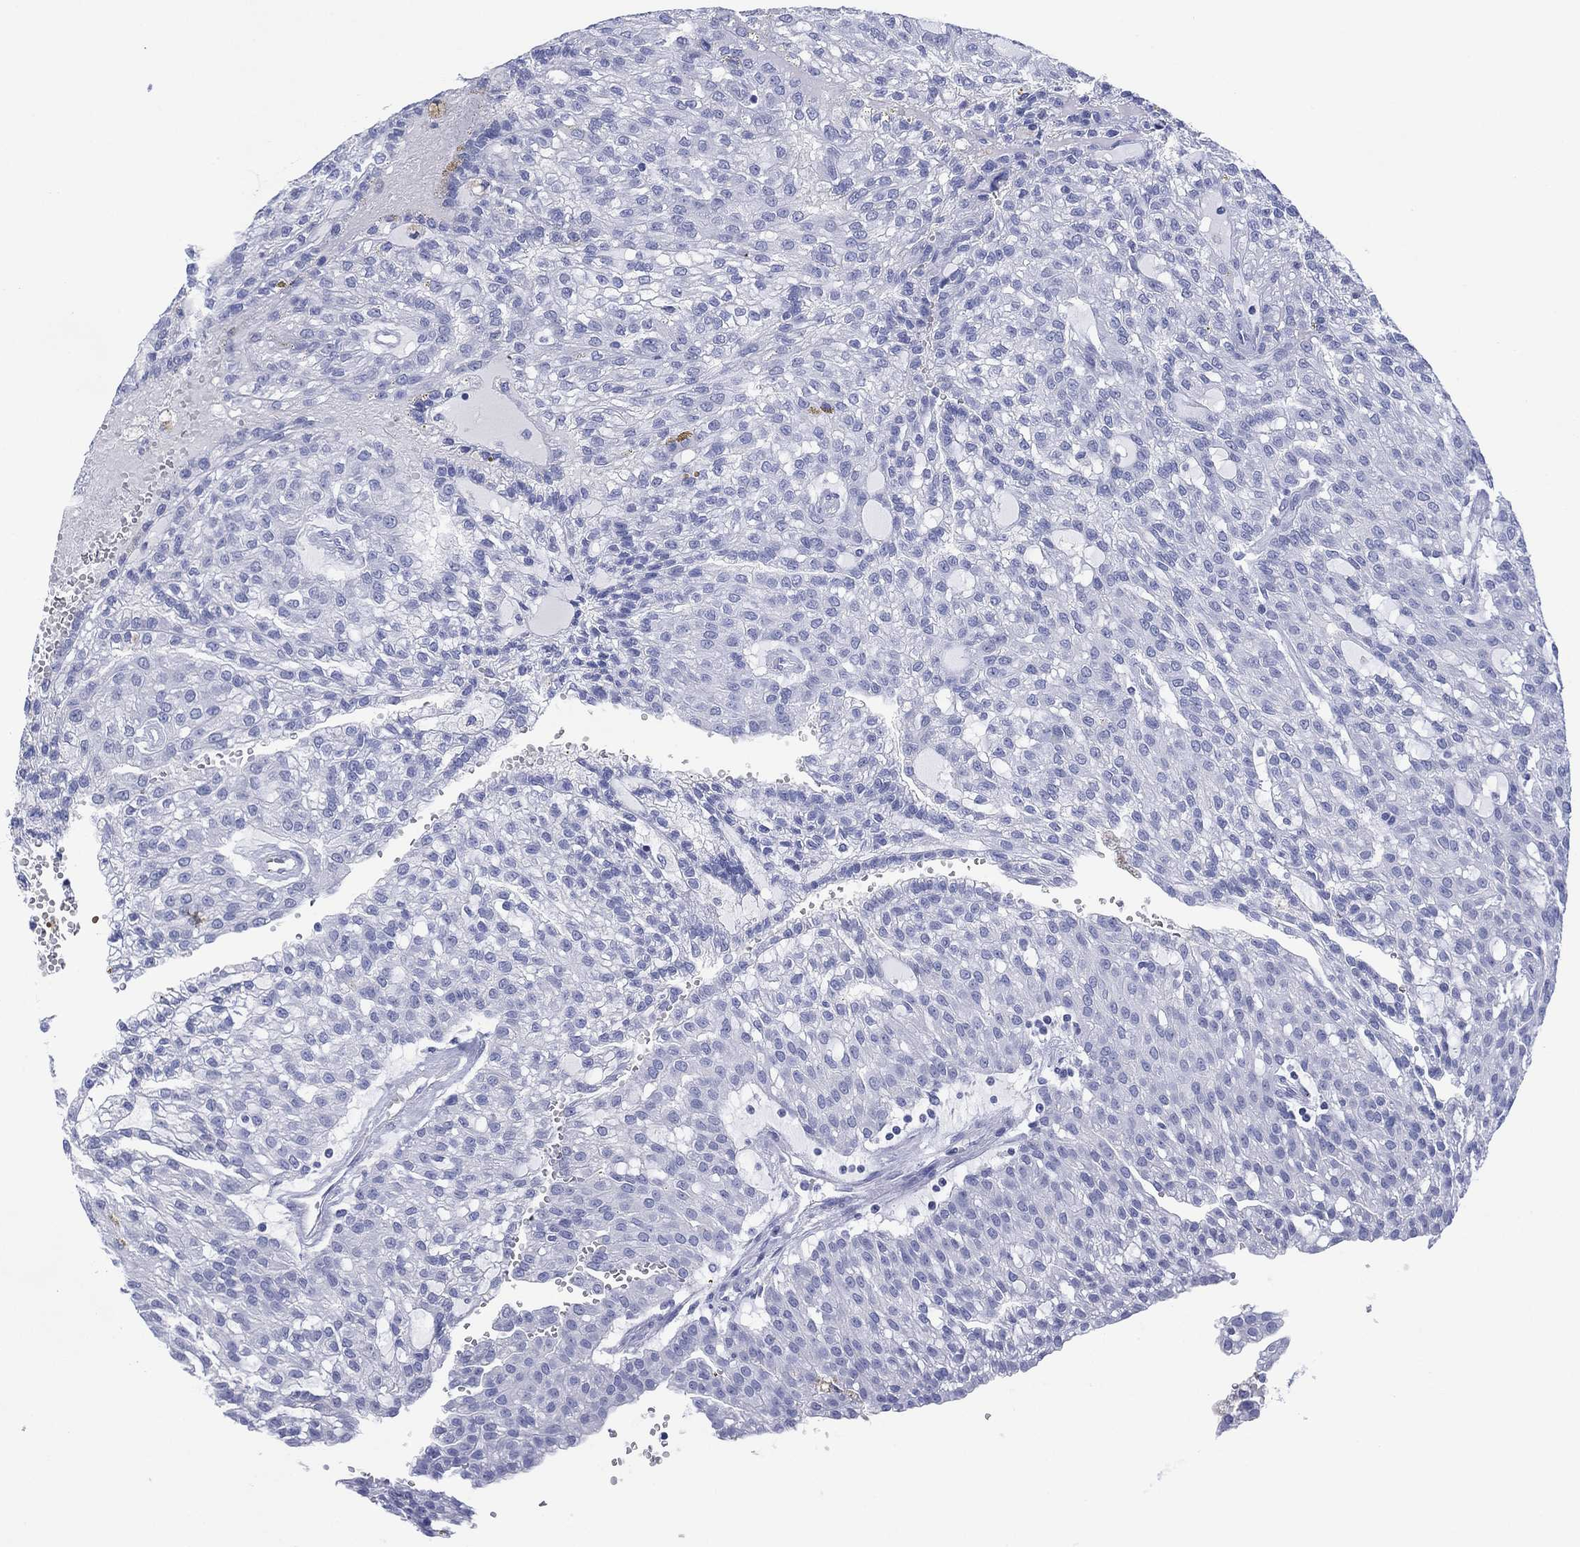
{"staining": {"intensity": "negative", "quantity": "none", "location": "none"}, "tissue": "renal cancer", "cell_type": "Tumor cells", "image_type": "cancer", "snomed": [{"axis": "morphology", "description": "Adenocarcinoma, NOS"}, {"axis": "topography", "description": "Kidney"}], "caption": "Histopathology image shows no protein positivity in tumor cells of renal cancer tissue.", "gene": "DSG1", "patient": {"sex": "male", "age": 63}}